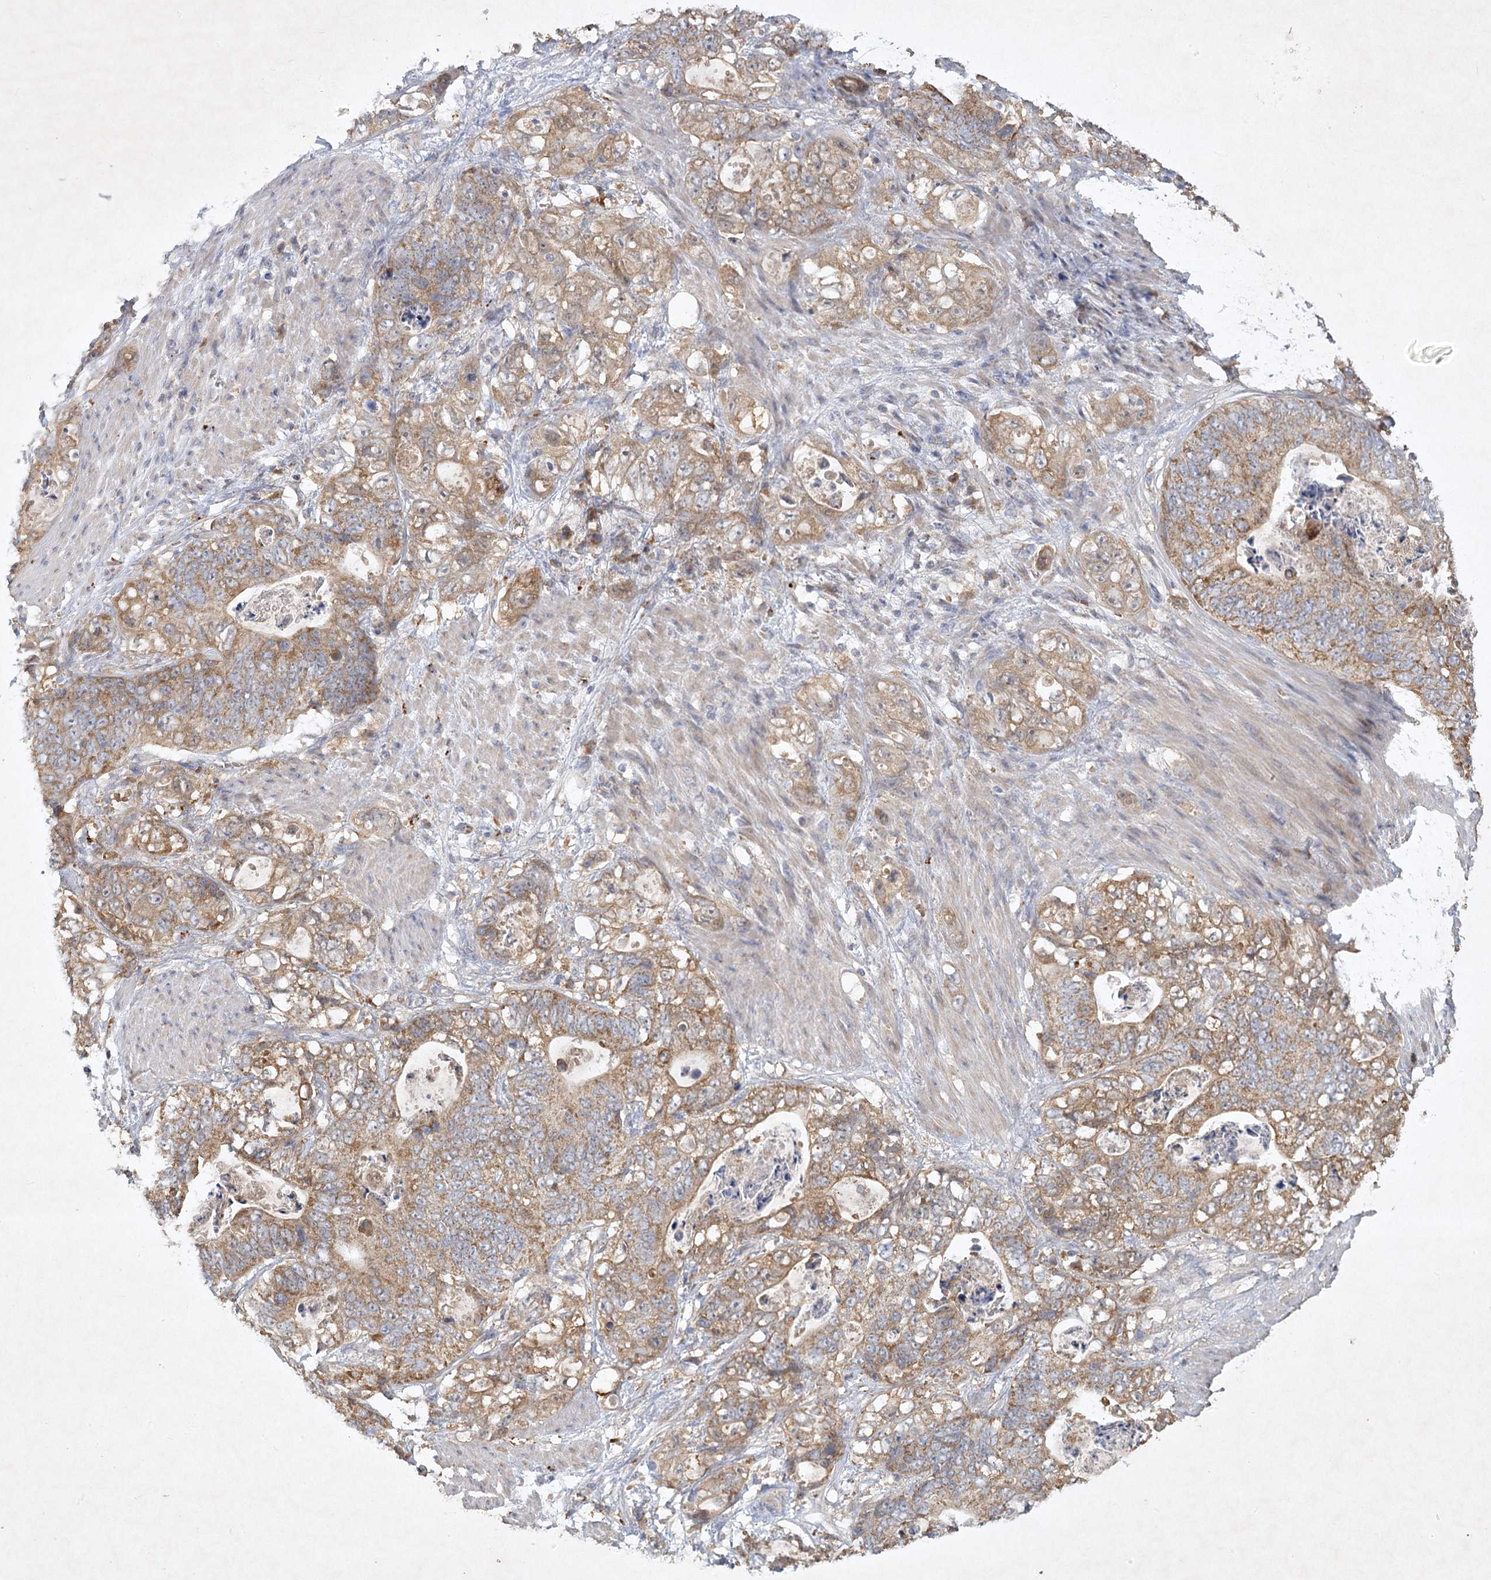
{"staining": {"intensity": "moderate", "quantity": ">75%", "location": "cytoplasmic/membranous"}, "tissue": "stomach cancer", "cell_type": "Tumor cells", "image_type": "cancer", "snomed": [{"axis": "morphology", "description": "Normal tissue, NOS"}, {"axis": "morphology", "description": "Adenocarcinoma, NOS"}, {"axis": "topography", "description": "Stomach"}], "caption": "Immunohistochemistry (IHC) histopathology image of neoplastic tissue: human adenocarcinoma (stomach) stained using immunohistochemistry exhibits medium levels of moderate protein expression localized specifically in the cytoplasmic/membranous of tumor cells, appearing as a cytoplasmic/membranous brown color.", "gene": "PYROXD2", "patient": {"sex": "female", "age": 89}}